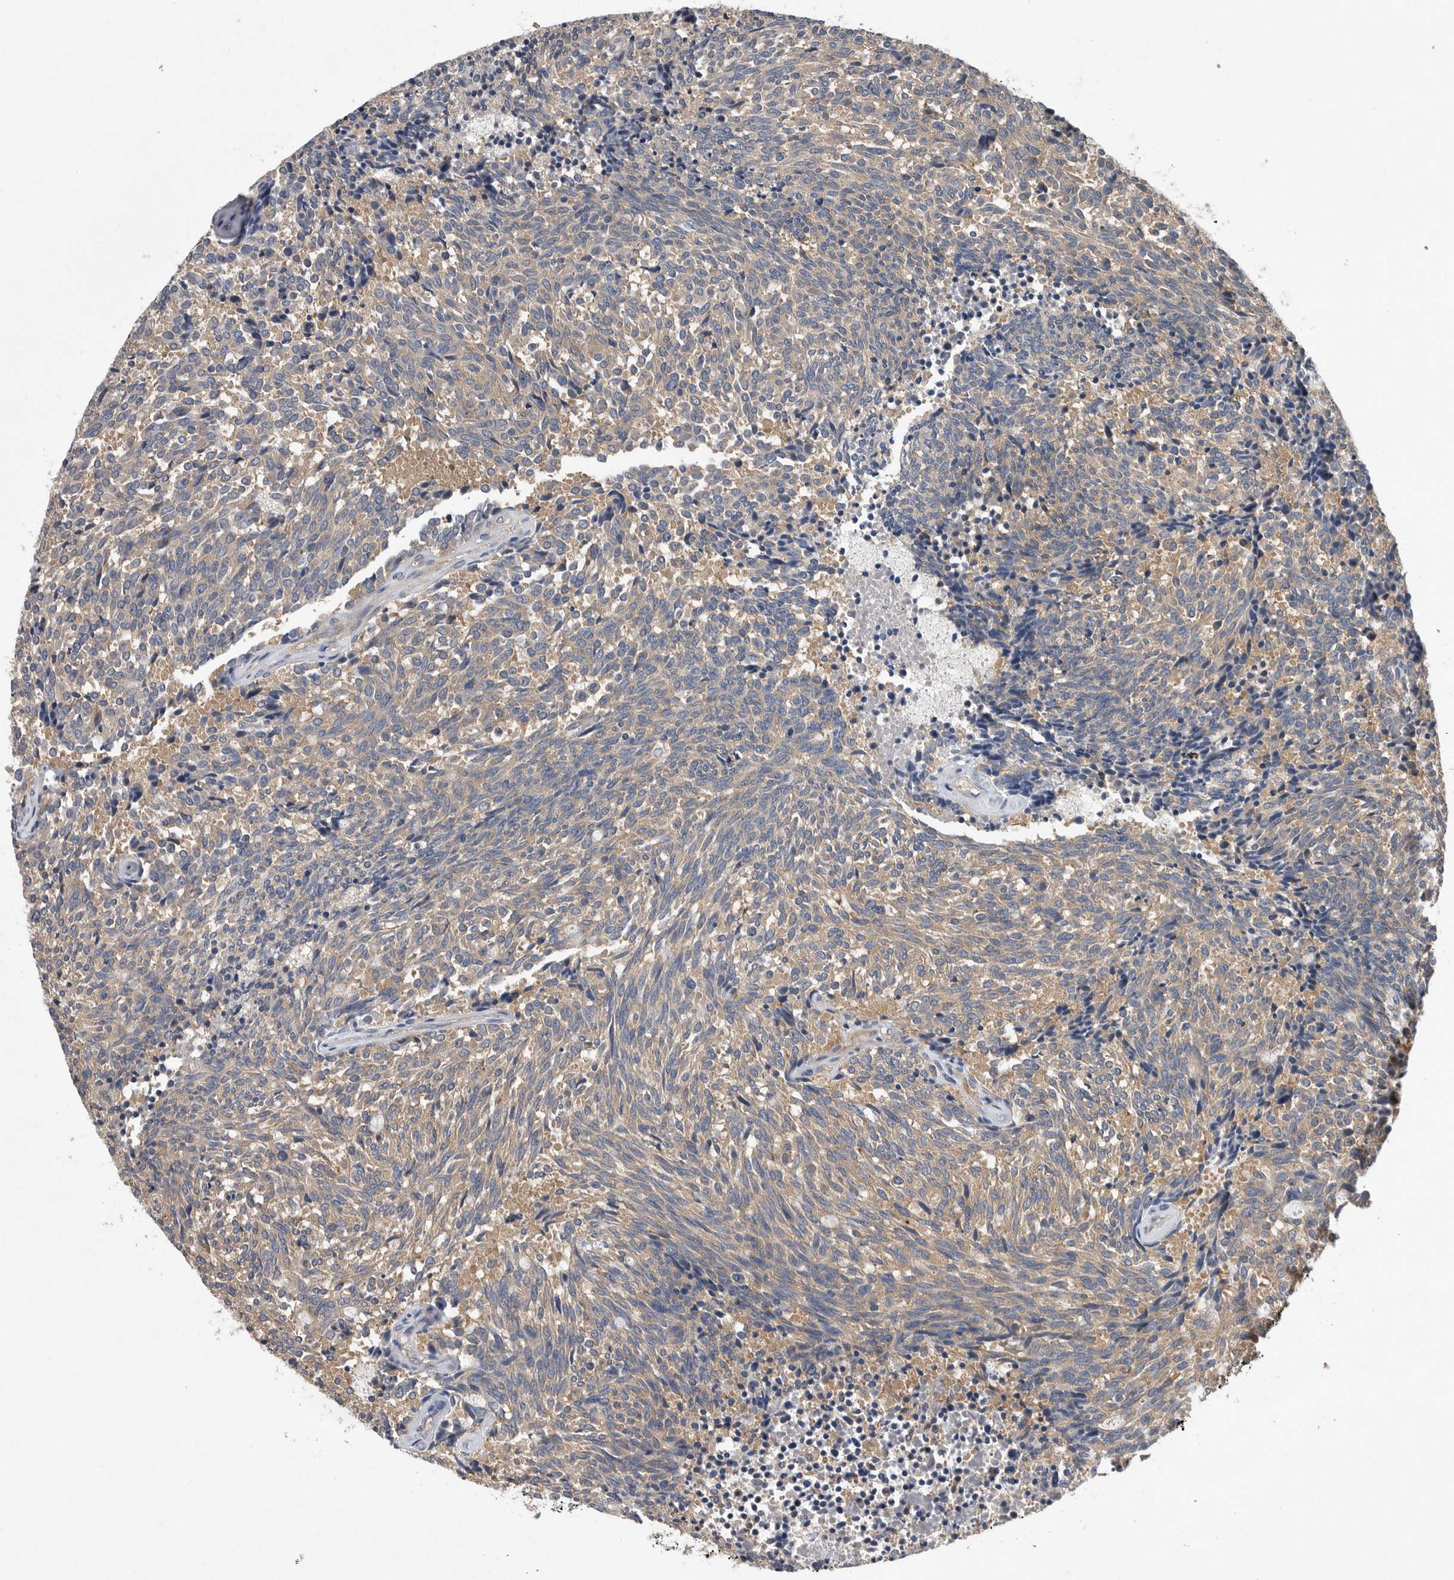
{"staining": {"intensity": "weak", "quantity": "25%-75%", "location": "cytoplasmic/membranous"}, "tissue": "carcinoid", "cell_type": "Tumor cells", "image_type": "cancer", "snomed": [{"axis": "morphology", "description": "Carcinoid, malignant, NOS"}, {"axis": "topography", "description": "Pancreas"}], "caption": "DAB (3,3'-diaminobenzidine) immunohistochemical staining of malignant carcinoid reveals weak cytoplasmic/membranous protein expression in approximately 25%-75% of tumor cells.", "gene": "OXR1", "patient": {"sex": "female", "age": 54}}